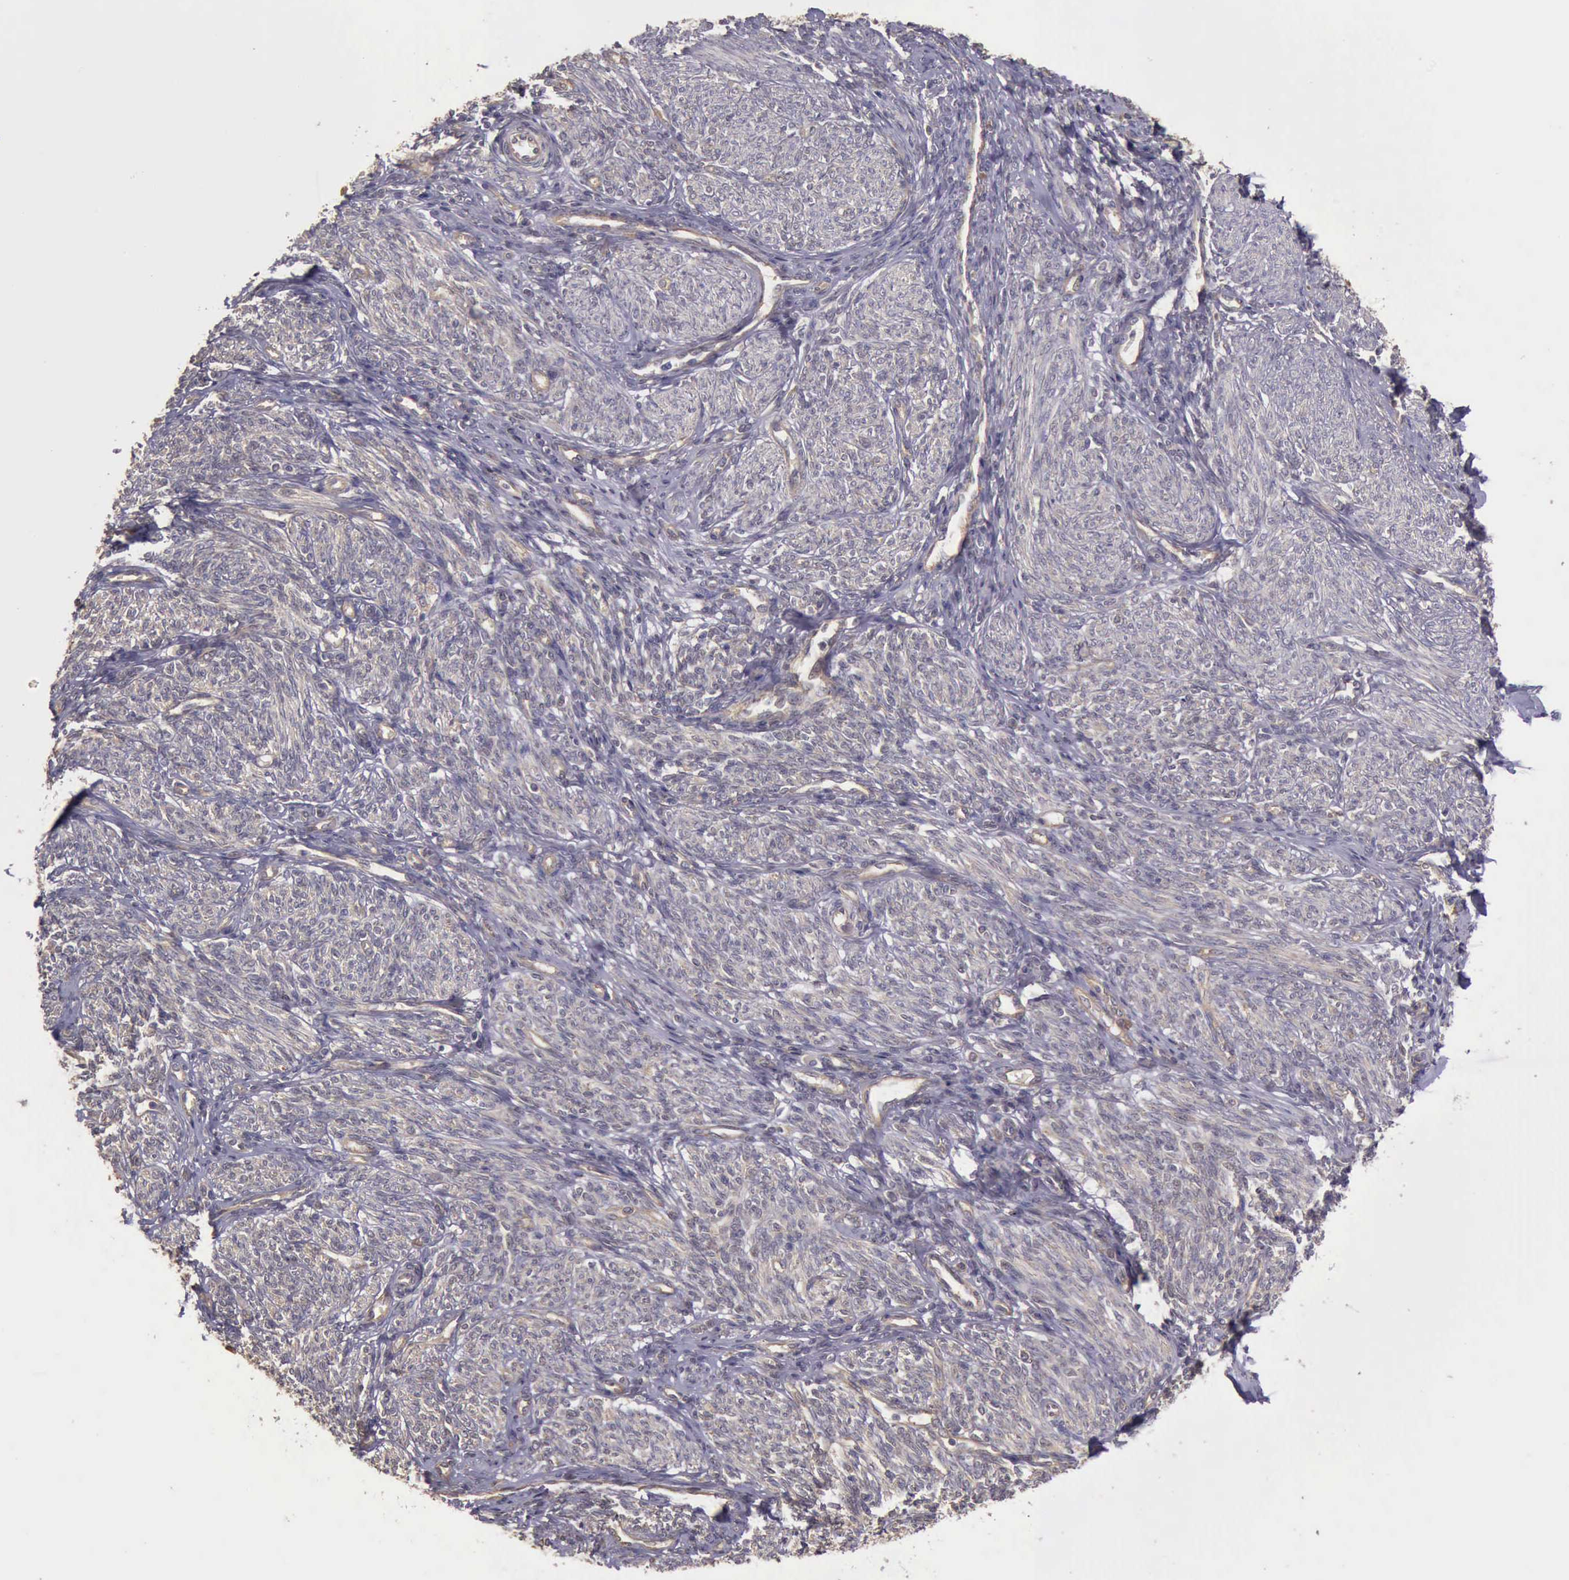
{"staining": {"intensity": "negative", "quantity": "none", "location": "none"}, "tissue": "endometrium", "cell_type": "Cells in endometrial stroma", "image_type": "normal", "snomed": [{"axis": "morphology", "description": "Normal tissue, NOS"}, {"axis": "topography", "description": "Endometrium"}], "caption": "IHC of unremarkable endometrium reveals no staining in cells in endometrial stroma.", "gene": "EIF5", "patient": {"sex": "female", "age": 82}}